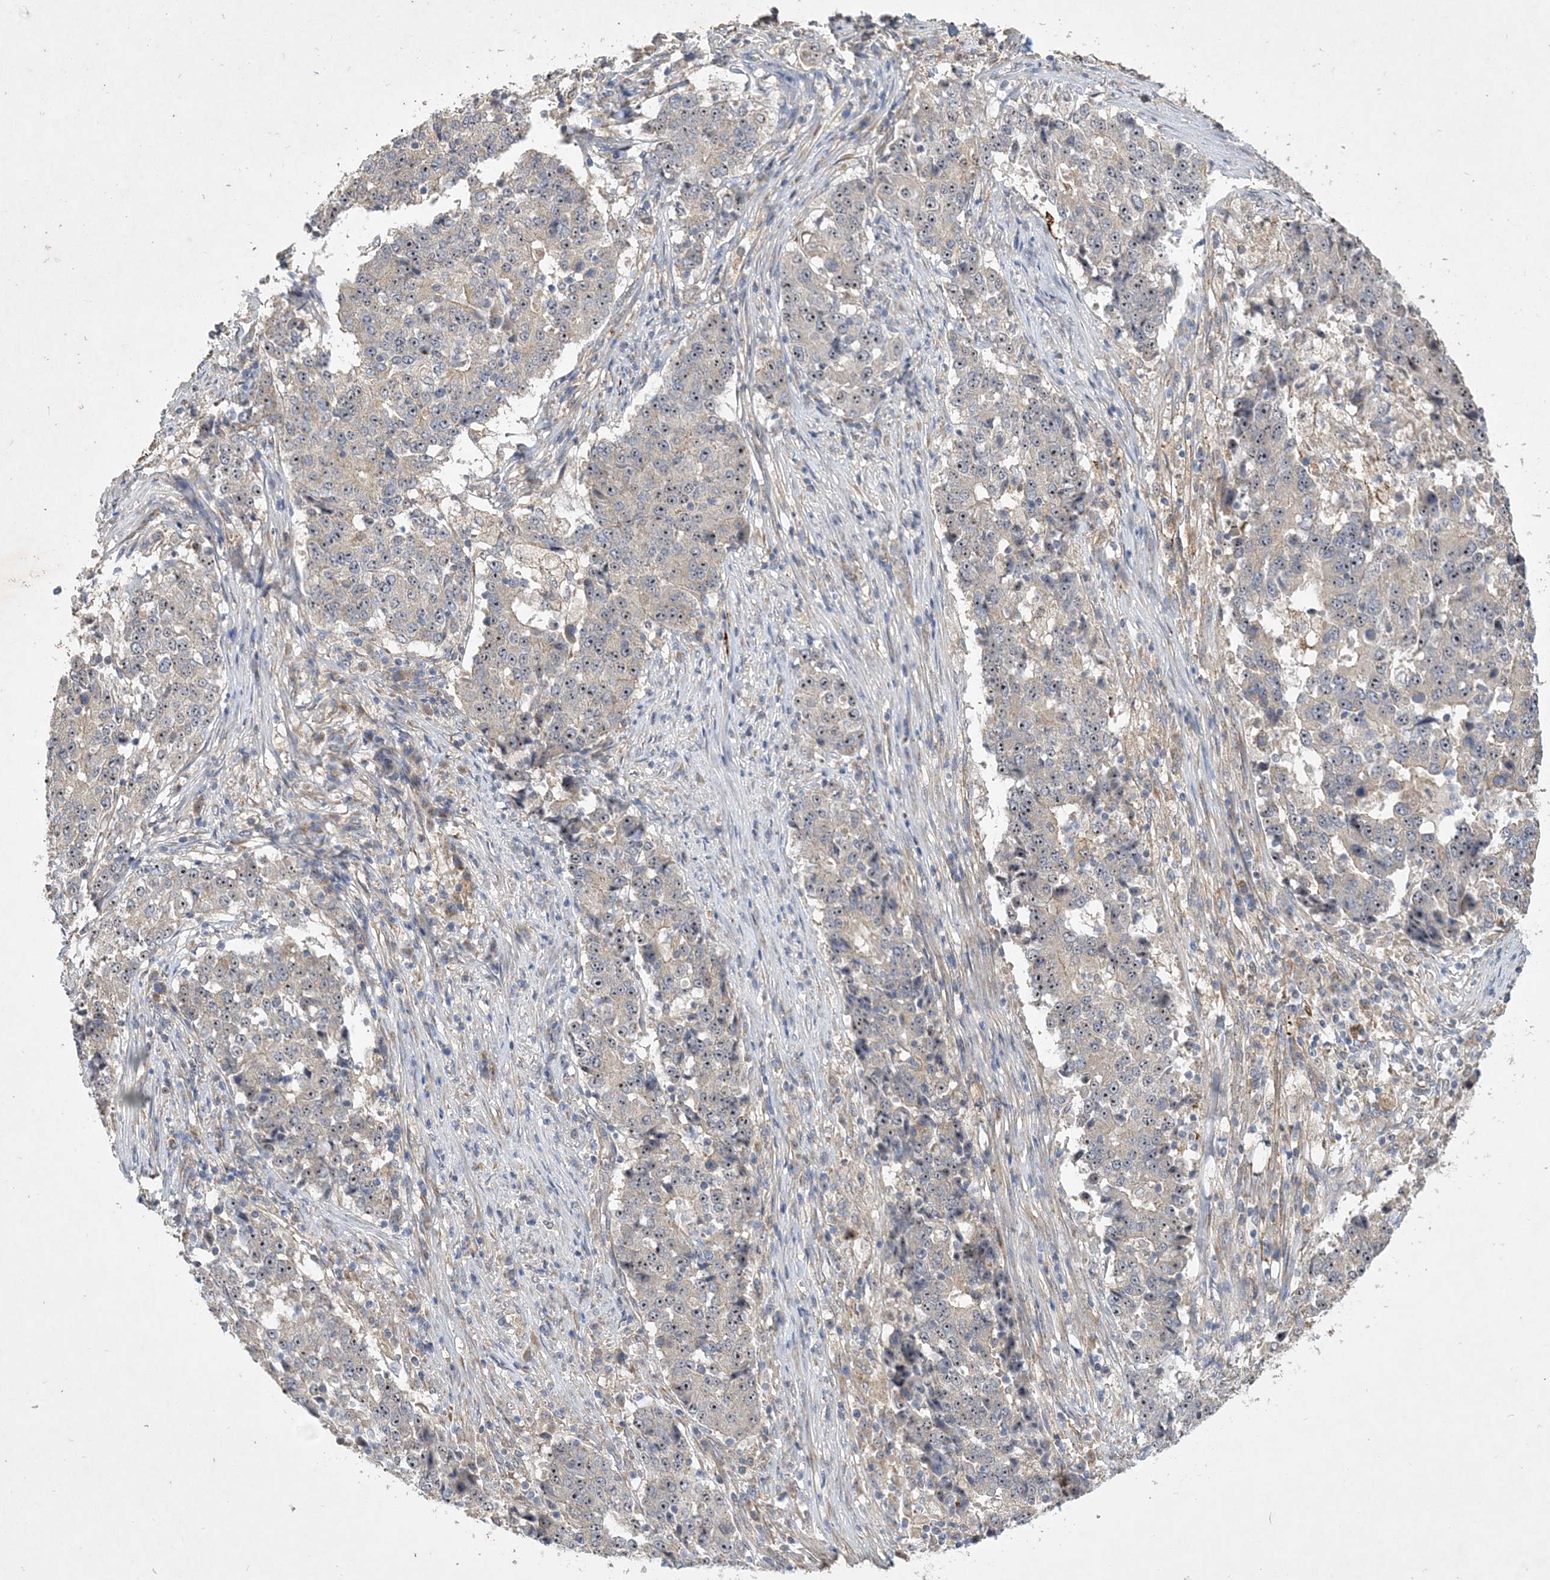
{"staining": {"intensity": "weak", "quantity": "25%-75%", "location": "nuclear"}, "tissue": "stomach cancer", "cell_type": "Tumor cells", "image_type": "cancer", "snomed": [{"axis": "morphology", "description": "Adenocarcinoma, NOS"}, {"axis": "topography", "description": "Stomach"}], "caption": "Stomach cancer (adenocarcinoma) tissue reveals weak nuclear positivity in approximately 25%-75% of tumor cells, visualized by immunohistochemistry. The staining was performed using DAB (3,3'-diaminobenzidine), with brown indicating positive protein expression. Nuclei are stained blue with hematoxylin.", "gene": "FEZ2", "patient": {"sex": "male", "age": 59}}